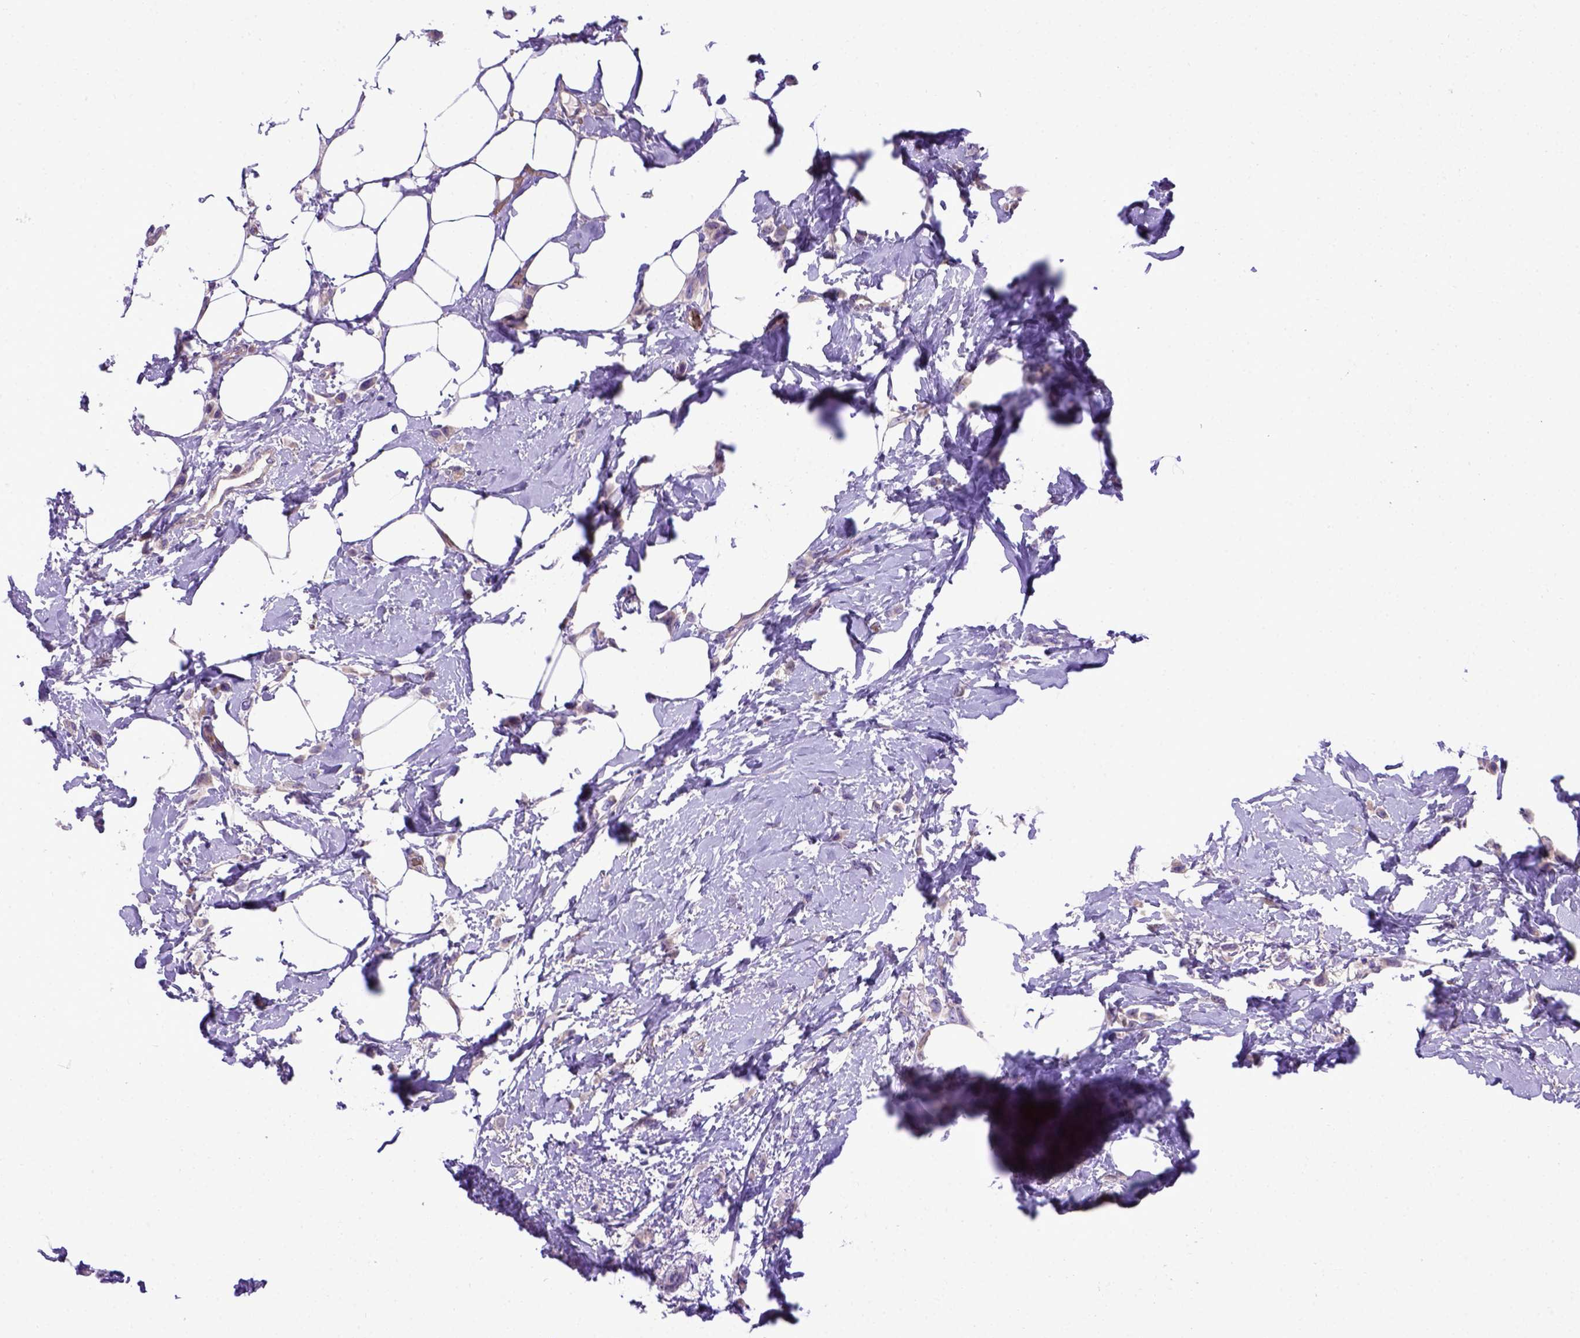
{"staining": {"intensity": "negative", "quantity": "none", "location": "none"}, "tissue": "breast cancer", "cell_type": "Tumor cells", "image_type": "cancer", "snomed": [{"axis": "morphology", "description": "Lobular carcinoma"}, {"axis": "topography", "description": "Breast"}], "caption": "Tumor cells show no significant positivity in lobular carcinoma (breast). (DAB IHC, high magnification).", "gene": "ADAM12", "patient": {"sex": "female", "age": 66}}